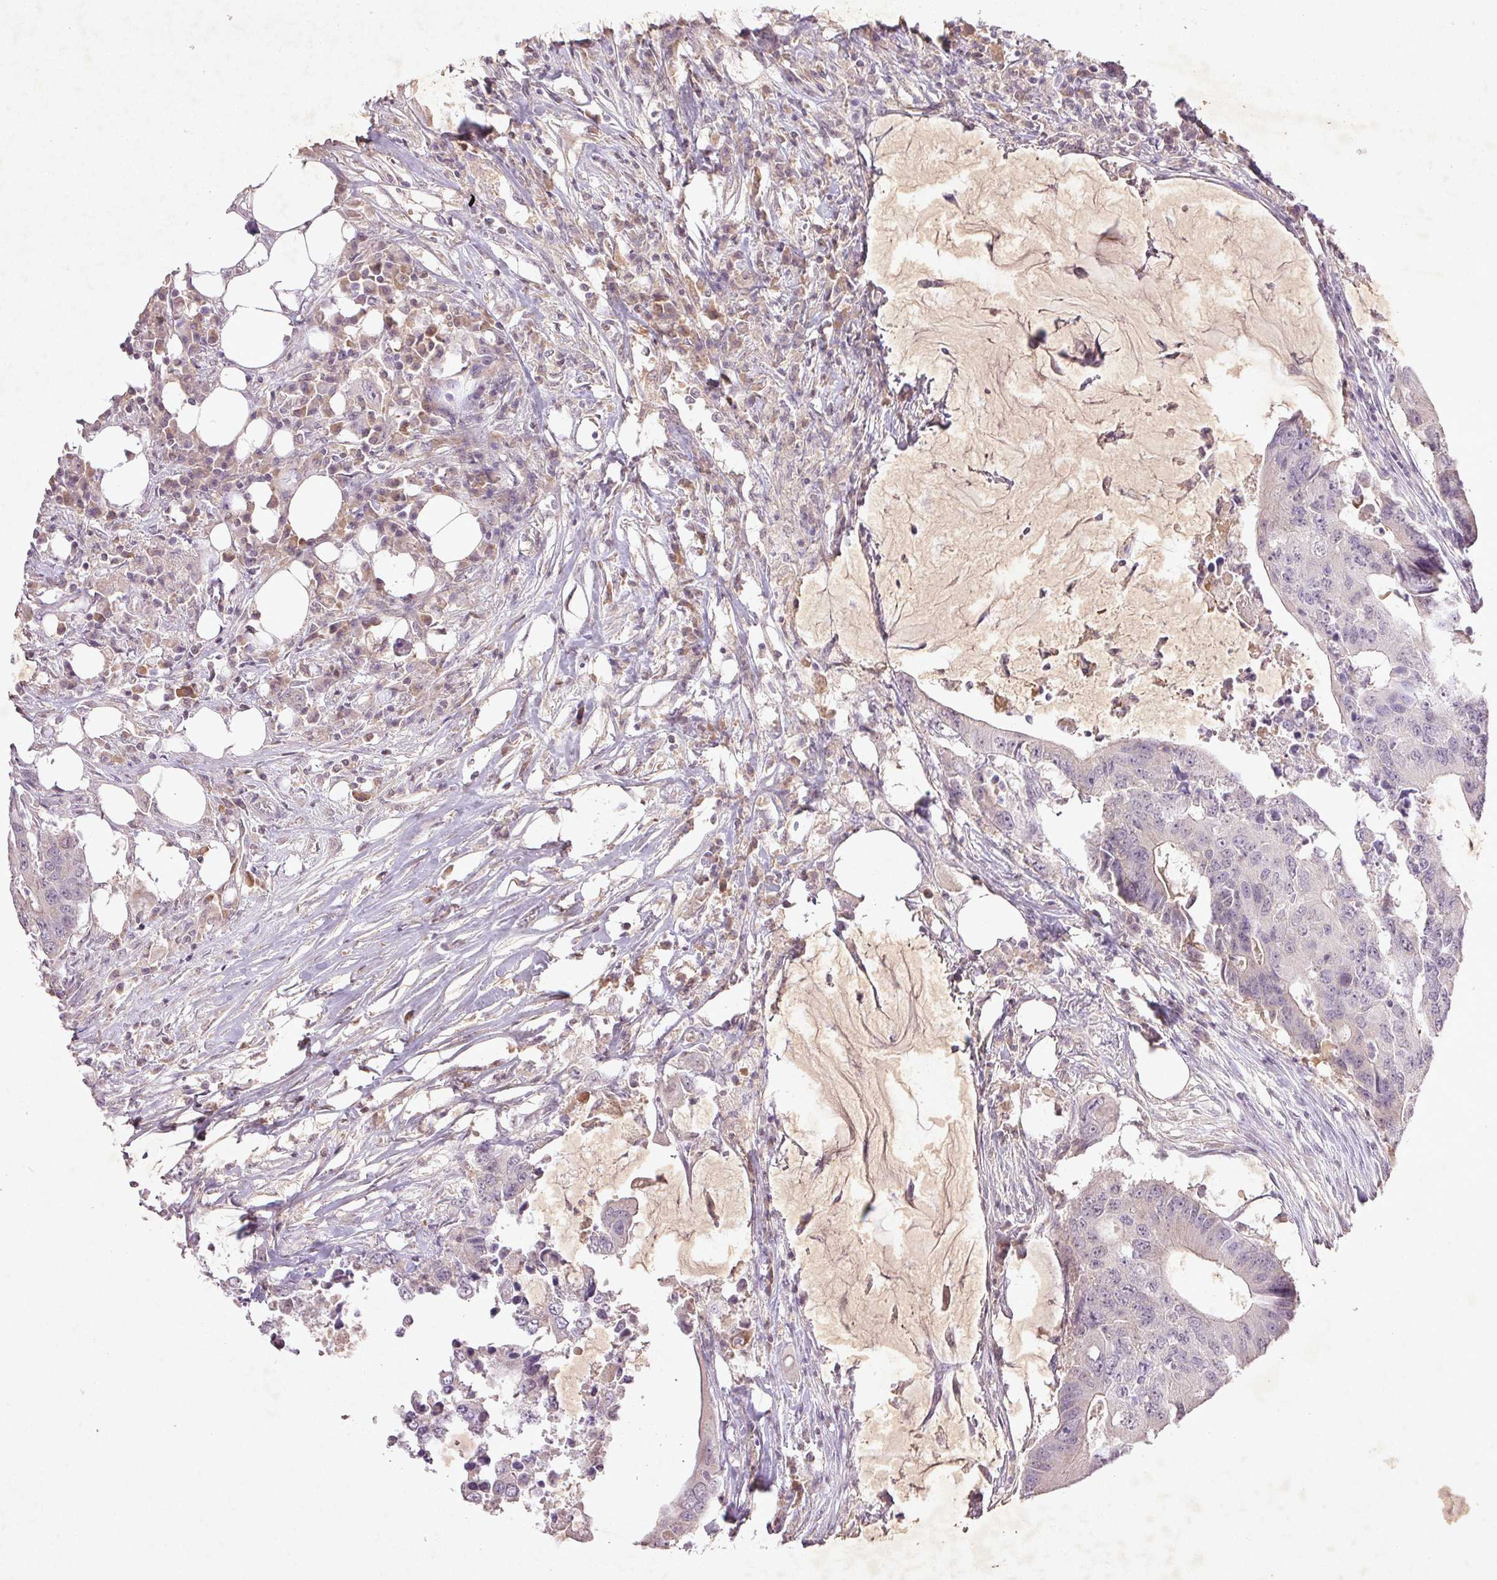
{"staining": {"intensity": "negative", "quantity": "none", "location": "none"}, "tissue": "colorectal cancer", "cell_type": "Tumor cells", "image_type": "cancer", "snomed": [{"axis": "morphology", "description": "Adenocarcinoma, NOS"}, {"axis": "topography", "description": "Colon"}], "caption": "Human colorectal cancer stained for a protein using immunohistochemistry (IHC) shows no positivity in tumor cells.", "gene": "FAM168B", "patient": {"sex": "male", "age": 71}}